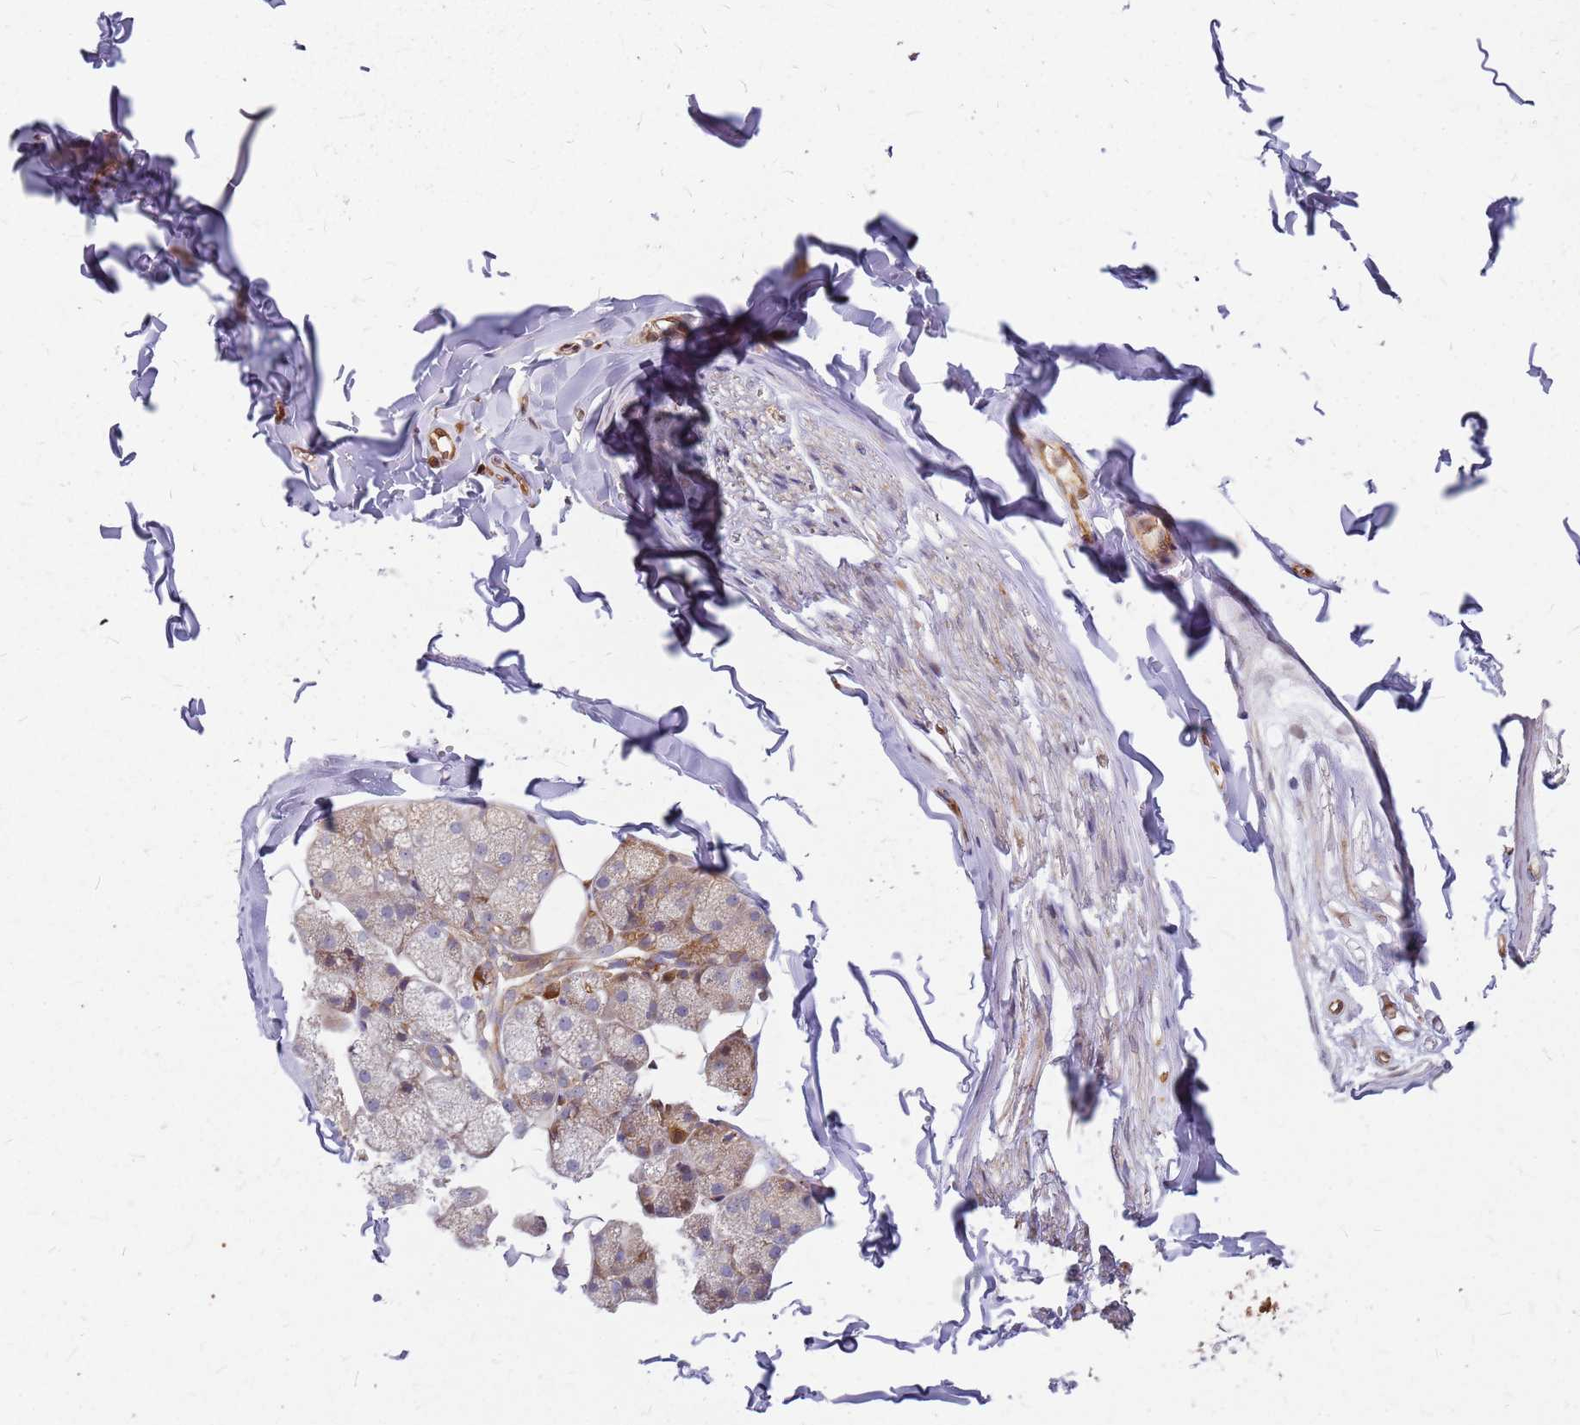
{"staining": {"intensity": "weak", "quantity": "<25%", "location": "cytoplasmic/membranous"}, "tissue": "adipose tissue", "cell_type": "Adipocytes", "image_type": "normal", "snomed": [{"axis": "morphology", "description": "Normal tissue, NOS"}, {"axis": "topography", "description": "Salivary gland"}, {"axis": "topography", "description": "Peripheral nerve tissue"}], "caption": "This micrograph is of unremarkable adipose tissue stained with immunohistochemistry to label a protein in brown with the nuclei are counter-stained blue. There is no positivity in adipocytes. (DAB immunohistochemistry visualized using brightfield microscopy, high magnification).", "gene": "HDX", "patient": {"sex": "male", "age": 38}}